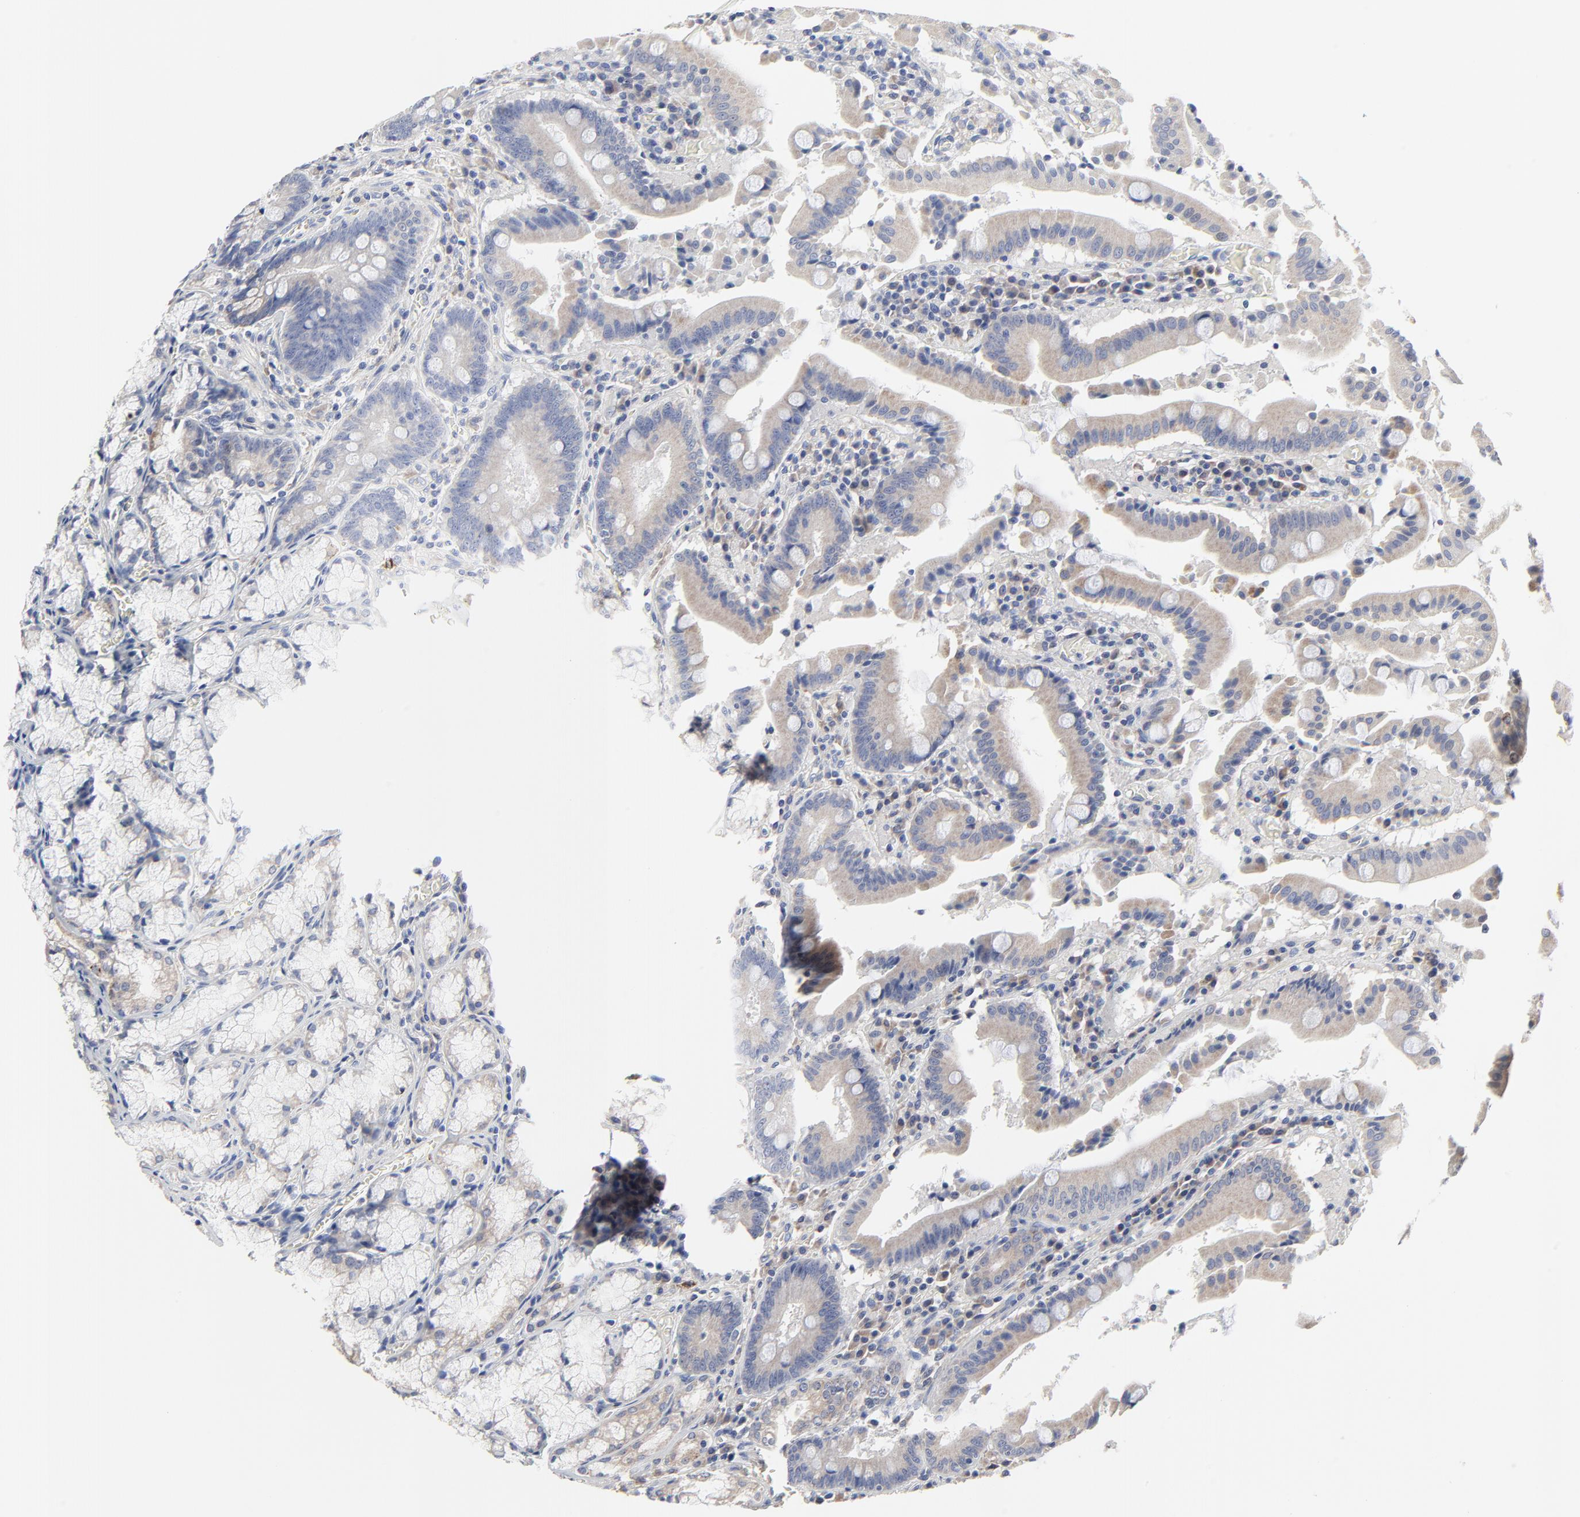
{"staining": {"intensity": "strong", "quantity": "25%-75%", "location": "cytoplasmic/membranous"}, "tissue": "stomach", "cell_type": "Glandular cells", "image_type": "normal", "snomed": [{"axis": "morphology", "description": "Normal tissue, NOS"}, {"axis": "topography", "description": "Stomach, lower"}], "caption": "IHC image of normal stomach: human stomach stained using immunohistochemistry exhibits high levels of strong protein expression localized specifically in the cytoplasmic/membranous of glandular cells, appearing as a cytoplasmic/membranous brown color.", "gene": "DHRSX", "patient": {"sex": "male", "age": 56}}